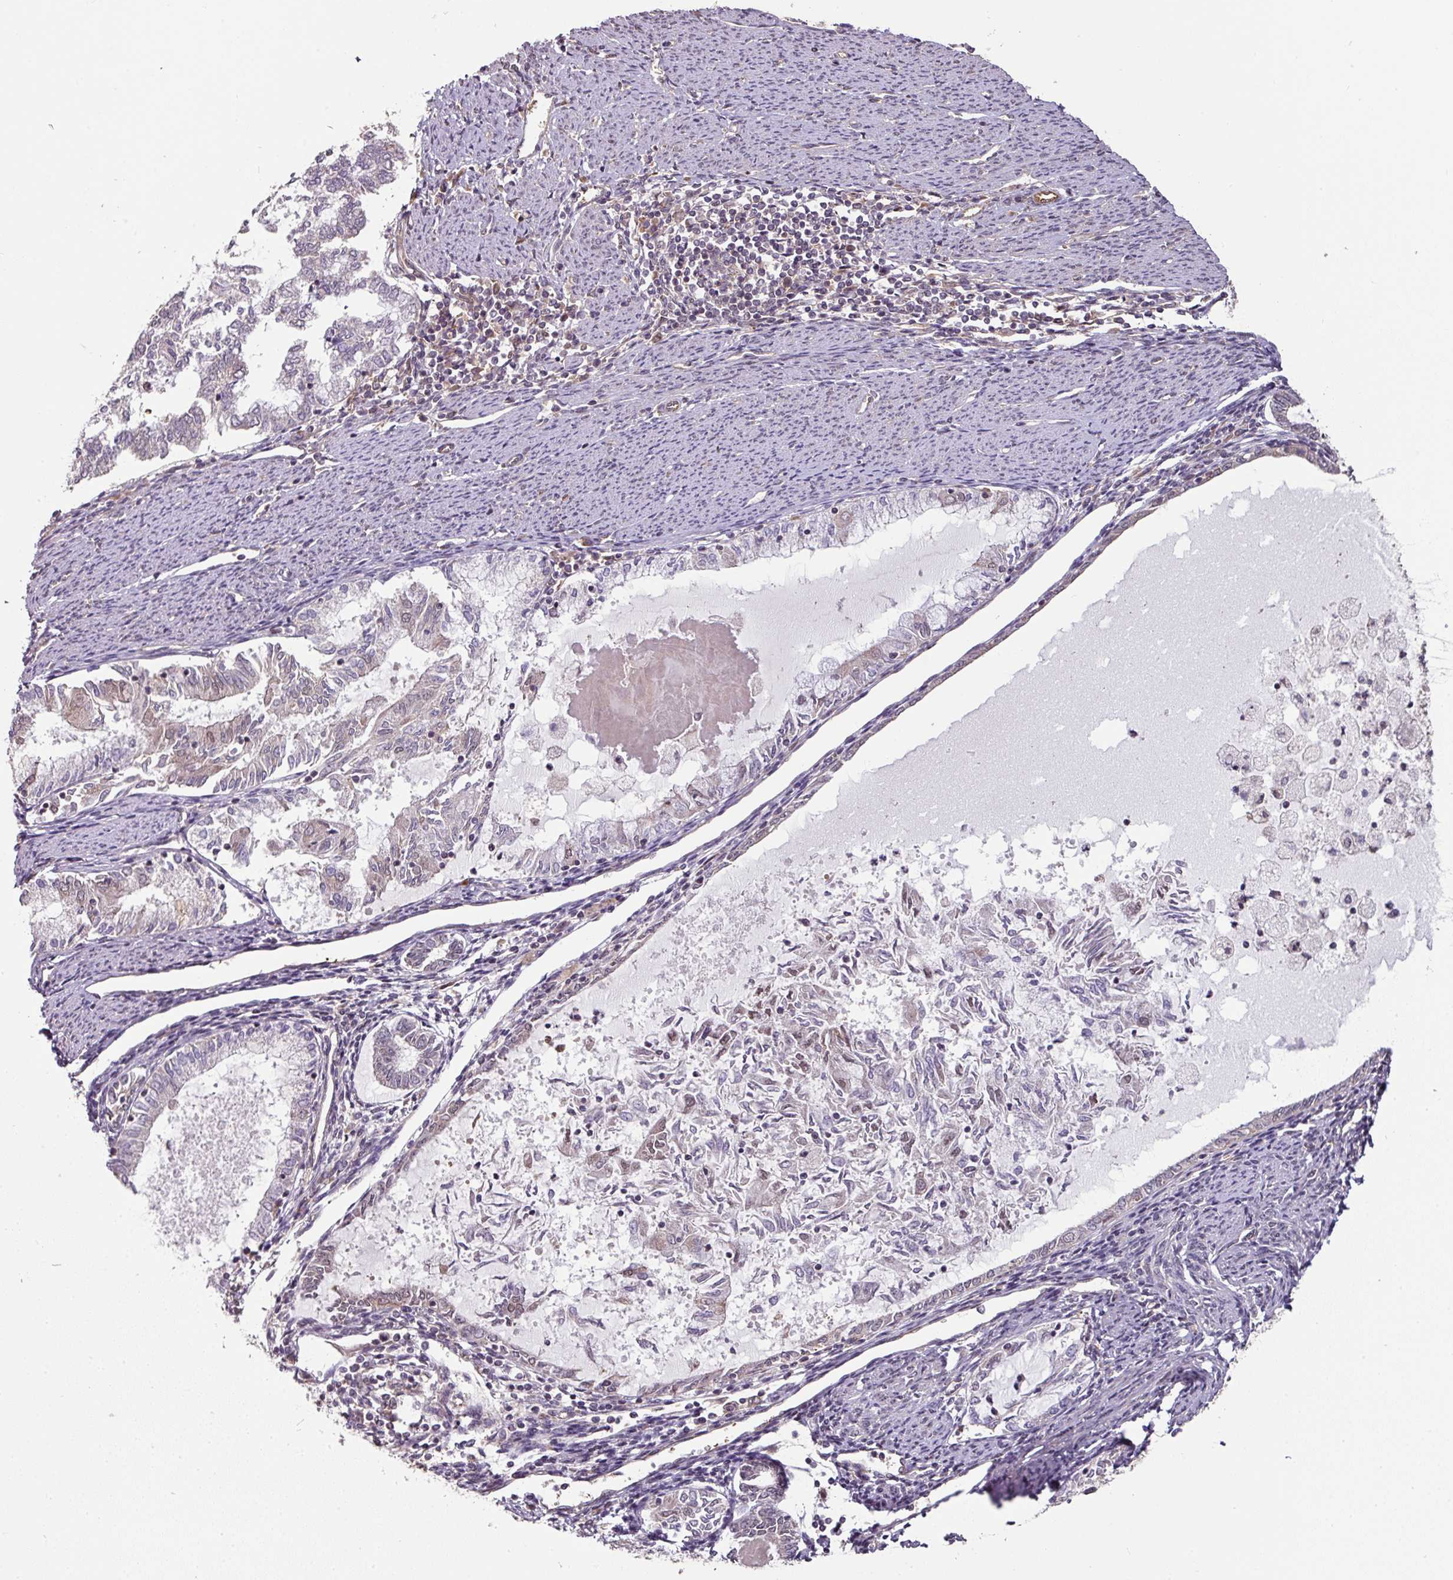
{"staining": {"intensity": "negative", "quantity": "none", "location": "none"}, "tissue": "endometrial cancer", "cell_type": "Tumor cells", "image_type": "cancer", "snomed": [{"axis": "morphology", "description": "Adenocarcinoma, NOS"}, {"axis": "topography", "description": "Endometrium"}], "caption": "Protein analysis of adenocarcinoma (endometrial) reveals no significant expression in tumor cells. (Brightfield microscopy of DAB (3,3'-diaminobenzidine) IHC at high magnification).", "gene": "ANKRD18A", "patient": {"sex": "female", "age": 79}}